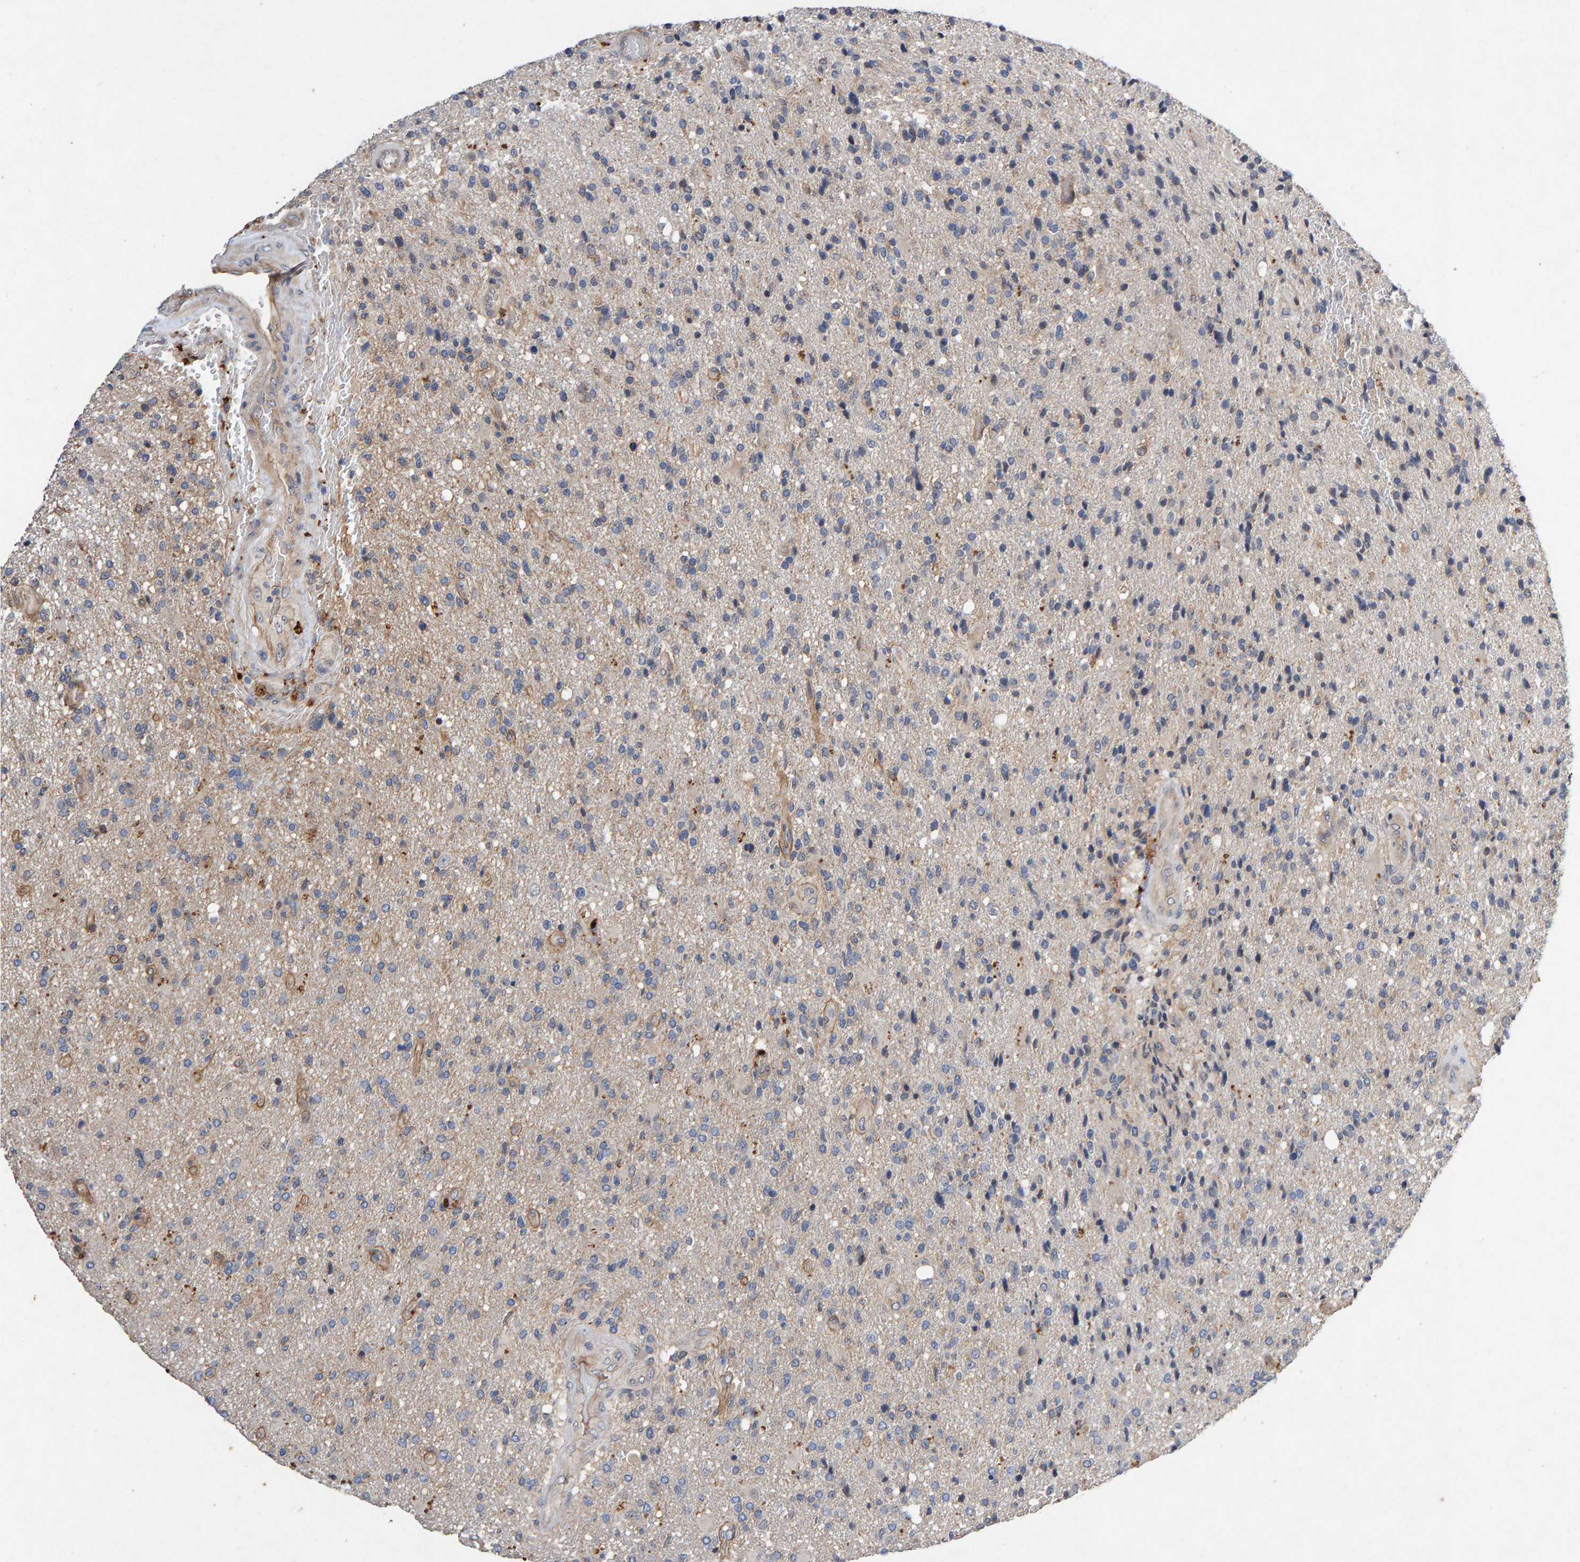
{"staining": {"intensity": "negative", "quantity": "none", "location": "none"}, "tissue": "glioma", "cell_type": "Tumor cells", "image_type": "cancer", "snomed": [{"axis": "morphology", "description": "Glioma, malignant, High grade"}, {"axis": "topography", "description": "Brain"}], "caption": "Immunohistochemistry of human malignant high-grade glioma demonstrates no positivity in tumor cells.", "gene": "EFR3A", "patient": {"sex": "male", "age": 72}}